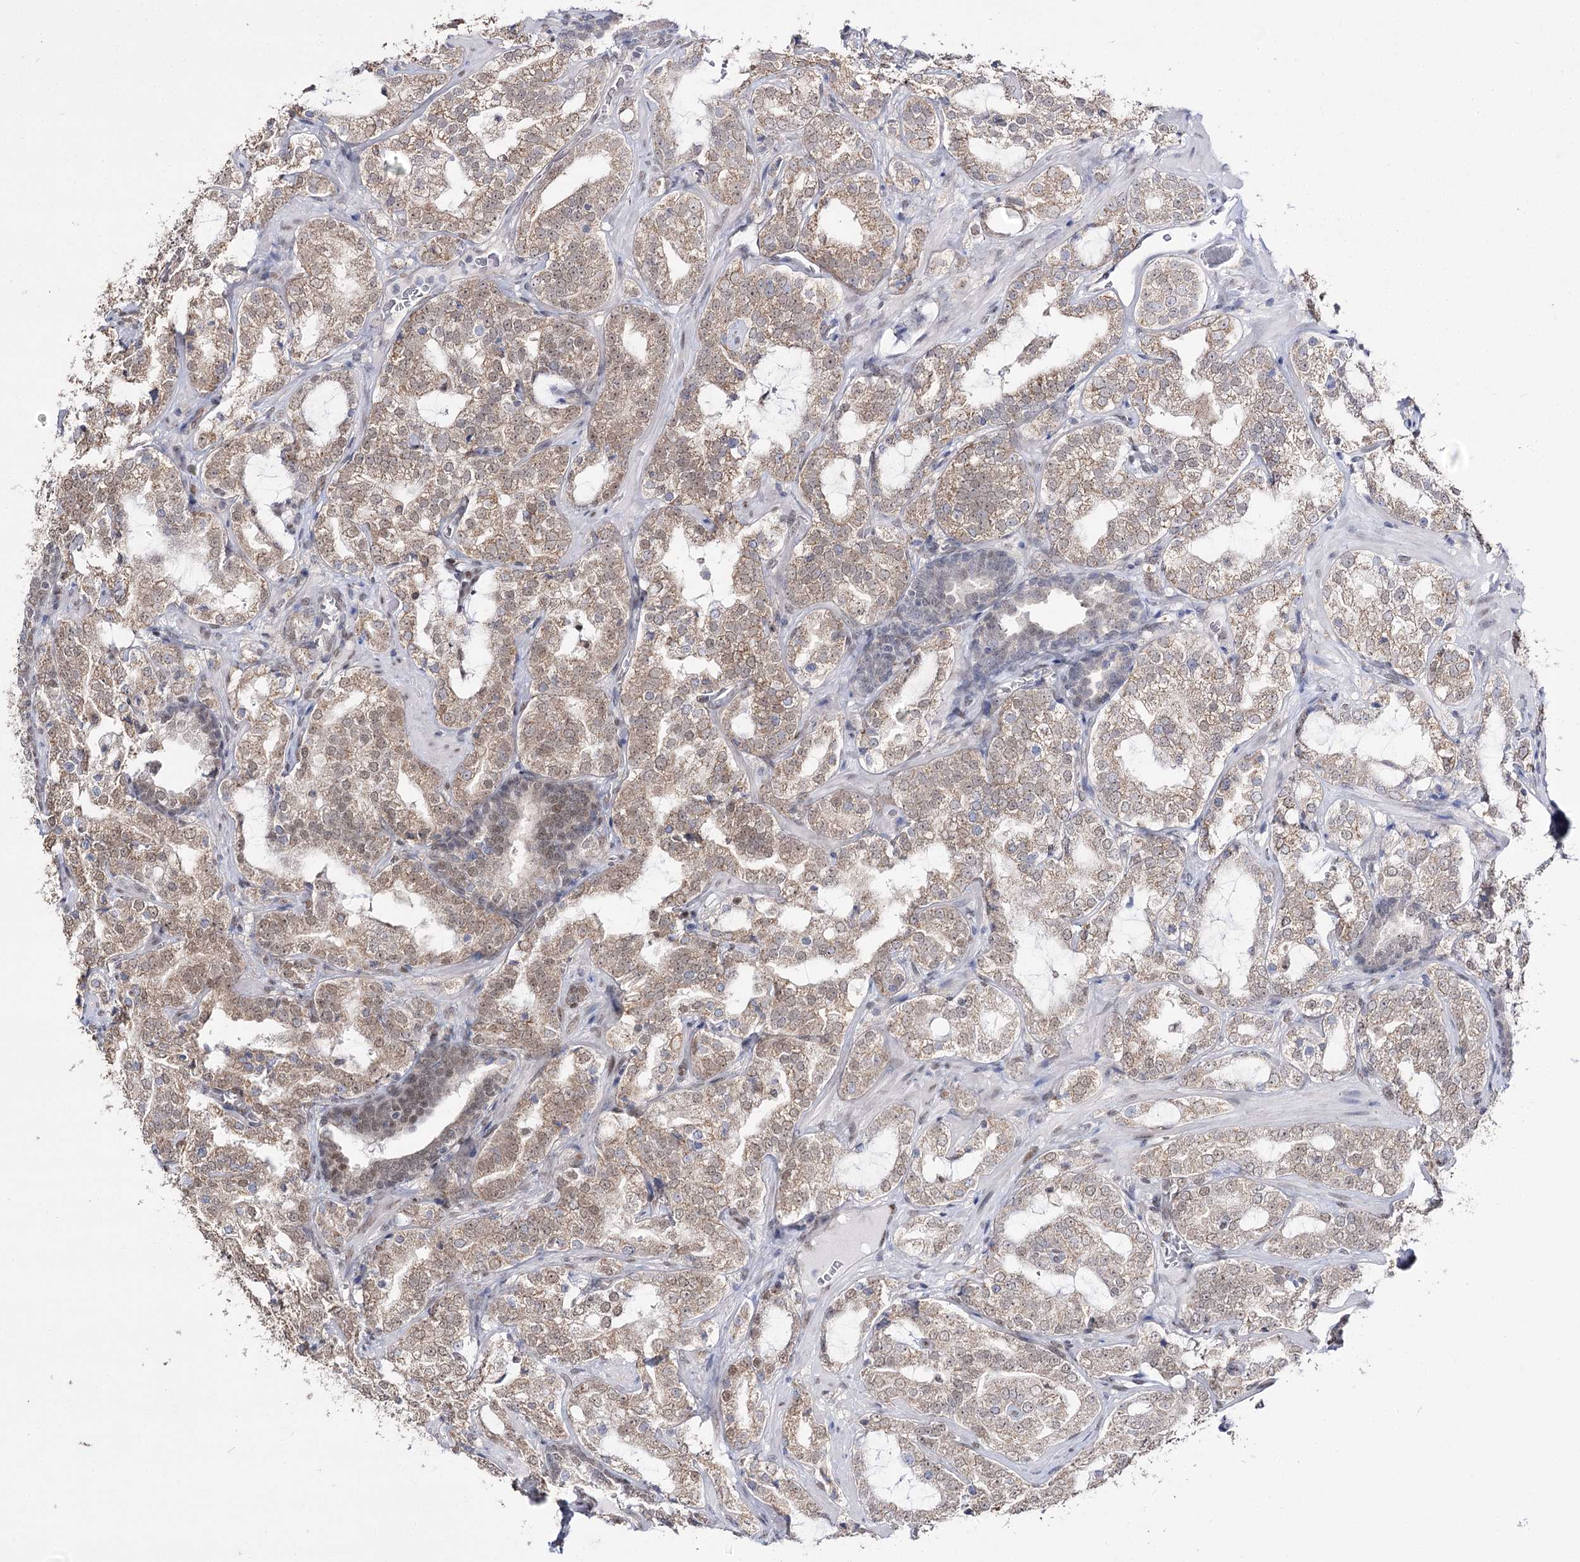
{"staining": {"intensity": "weak", "quantity": ">75%", "location": "cytoplasmic/membranous,nuclear"}, "tissue": "prostate cancer", "cell_type": "Tumor cells", "image_type": "cancer", "snomed": [{"axis": "morphology", "description": "Adenocarcinoma, High grade"}, {"axis": "topography", "description": "Prostate"}], "caption": "This image exhibits immunohistochemistry staining of high-grade adenocarcinoma (prostate), with low weak cytoplasmic/membranous and nuclear expression in about >75% of tumor cells.", "gene": "VGLL4", "patient": {"sex": "male", "age": 64}}